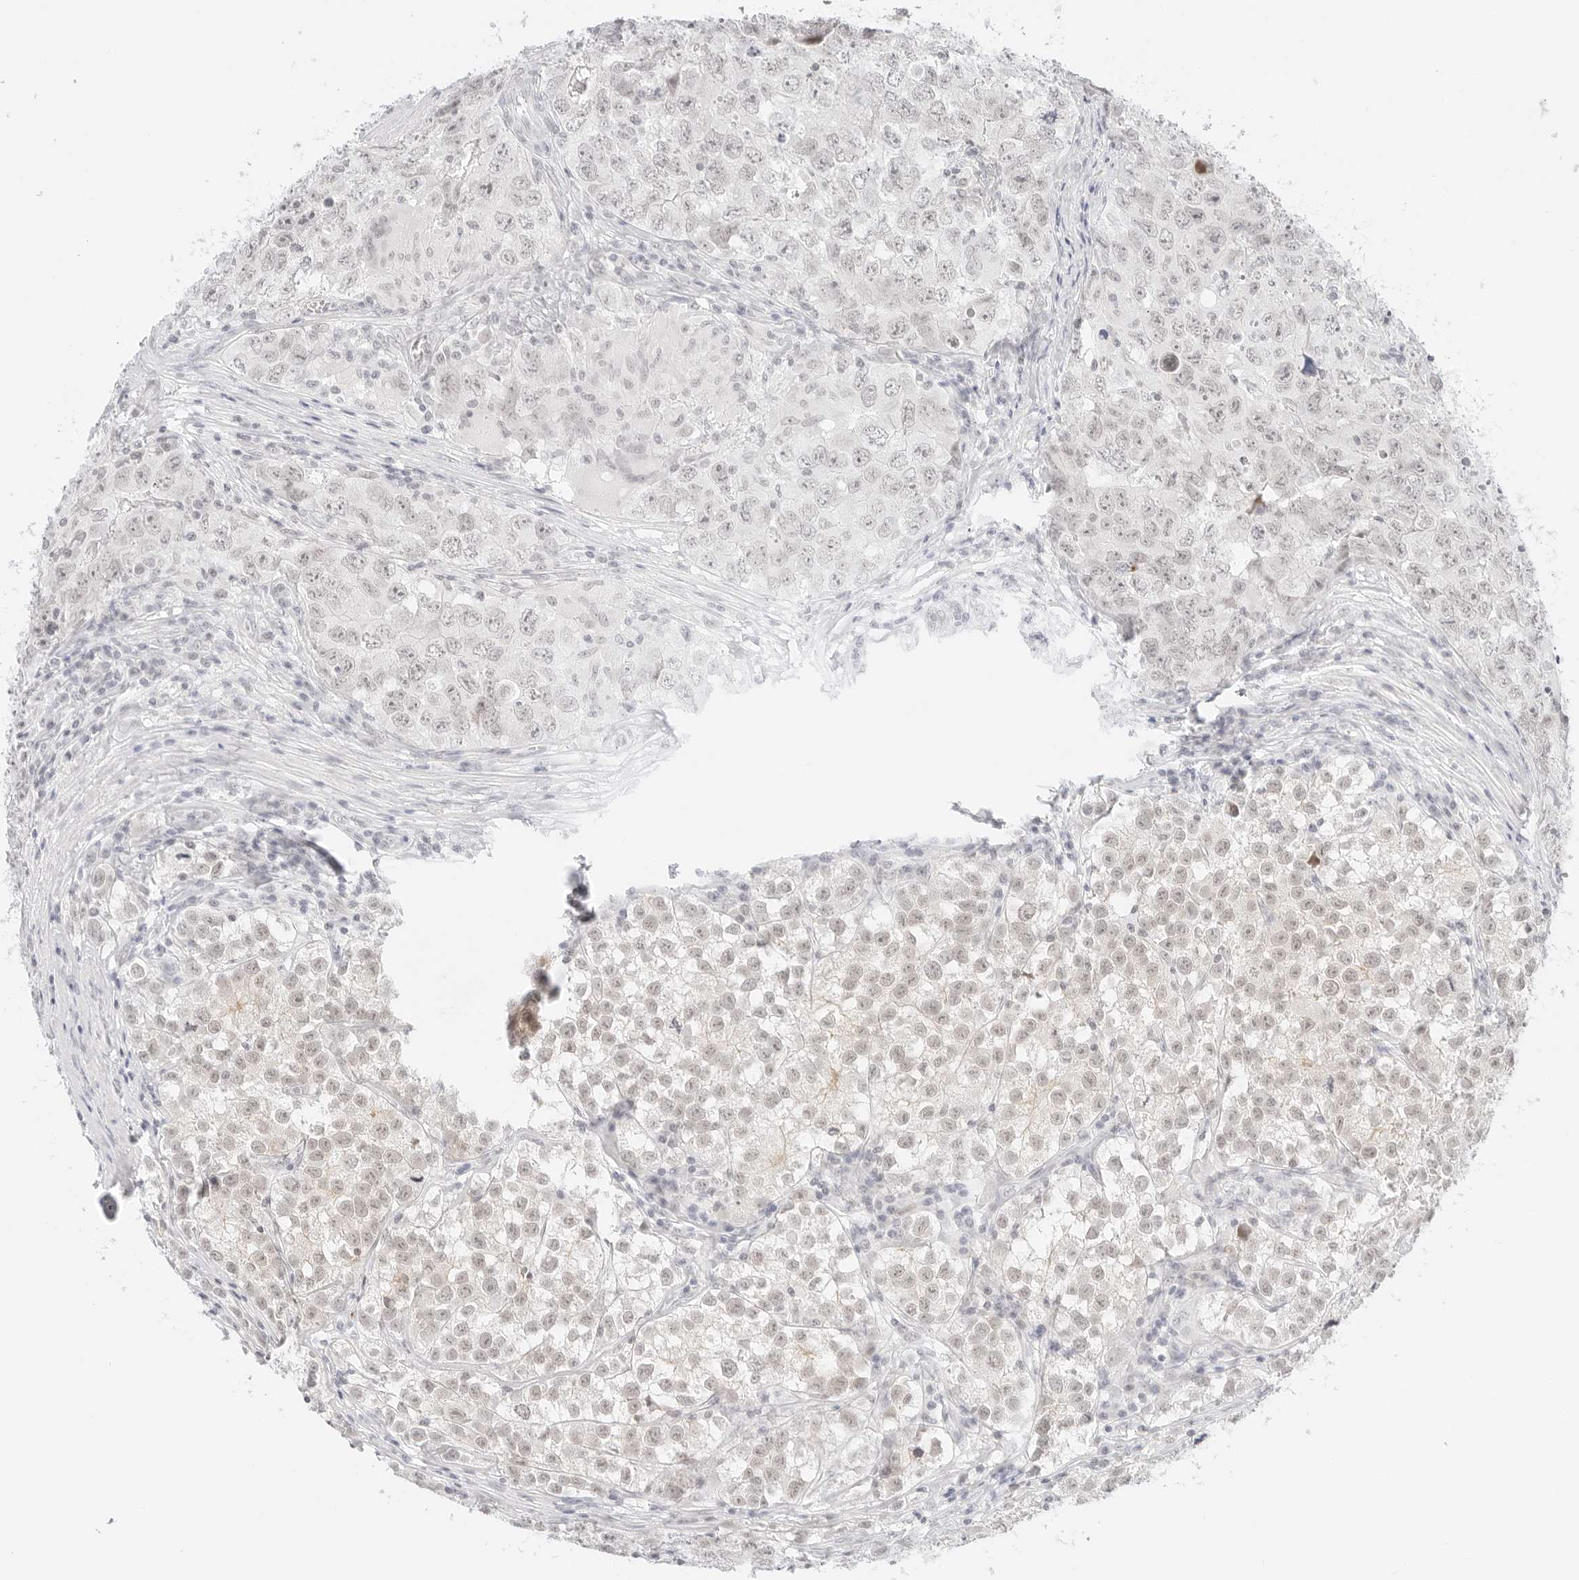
{"staining": {"intensity": "weak", "quantity": "<25%", "location": "nuclear"}, "tissue": "testis cancer", "cell_type": "Tumor cells", "image_type": "cancer", "snomed": [{"axis": "morphology", "description": "Seminoma, NOS"}, {"axis": "morphology", "description": "Carcinoma, Embryonal, NOS"}, {"axis": "topography", "description": "Testis"}], "caption": "Tumor cells are negative for protein expression in human testis cancer.", "gene": "ITGA6", "patient": {"sex": "male", "age": 43}}